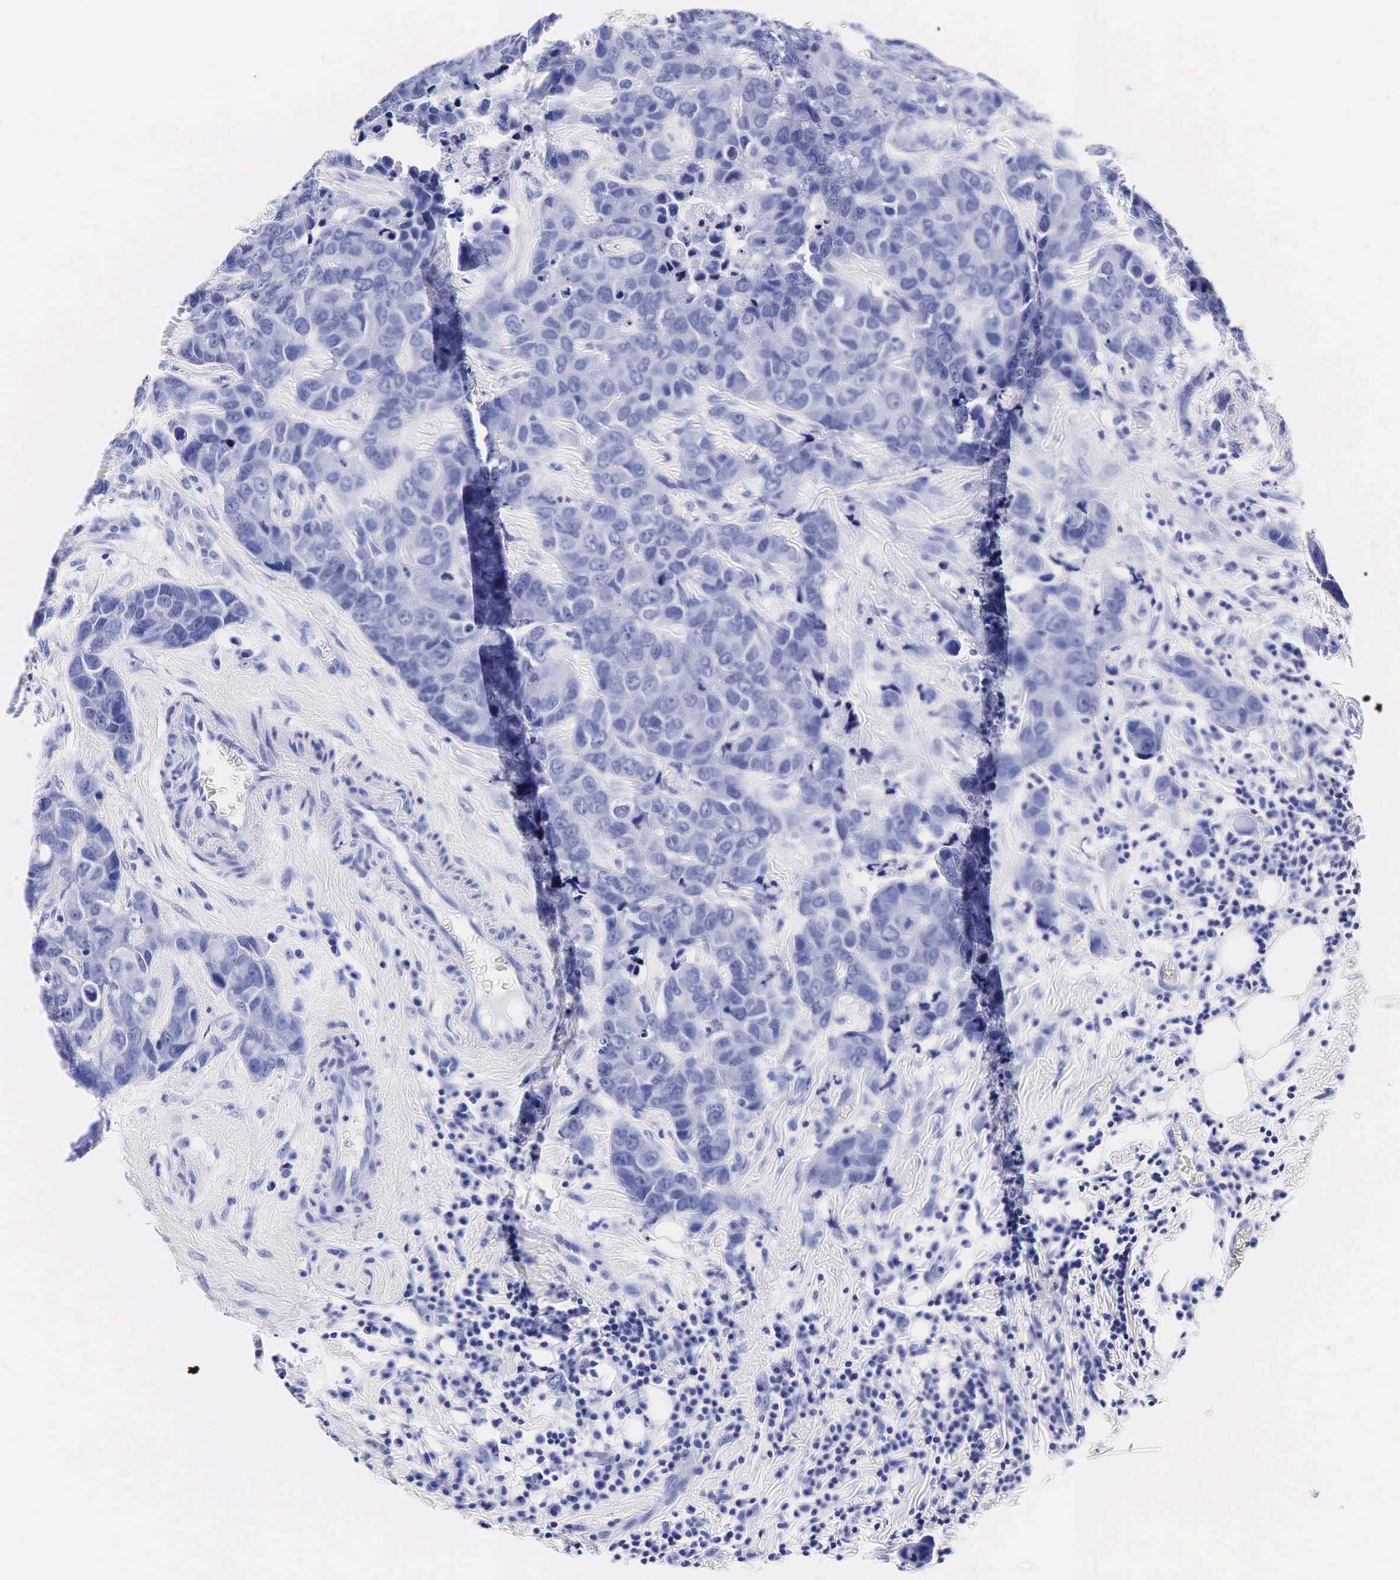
{"staining": {"intensity": "negative", "quantity": "none", "location": "none"}, "tissue": "breast cancer", "cell_type": "Tumor cells", "image_type": "cancer", "snomed": [{"axis": "morphology", "description": "Duct carcinoma"}, {"axis": "topography", "description": "Breast"}], "caption": "Tumor cells show no significant protein positivity in breast cancer.", "gene": "KLK3", "patient": {"sex": "female", "age": 91}}